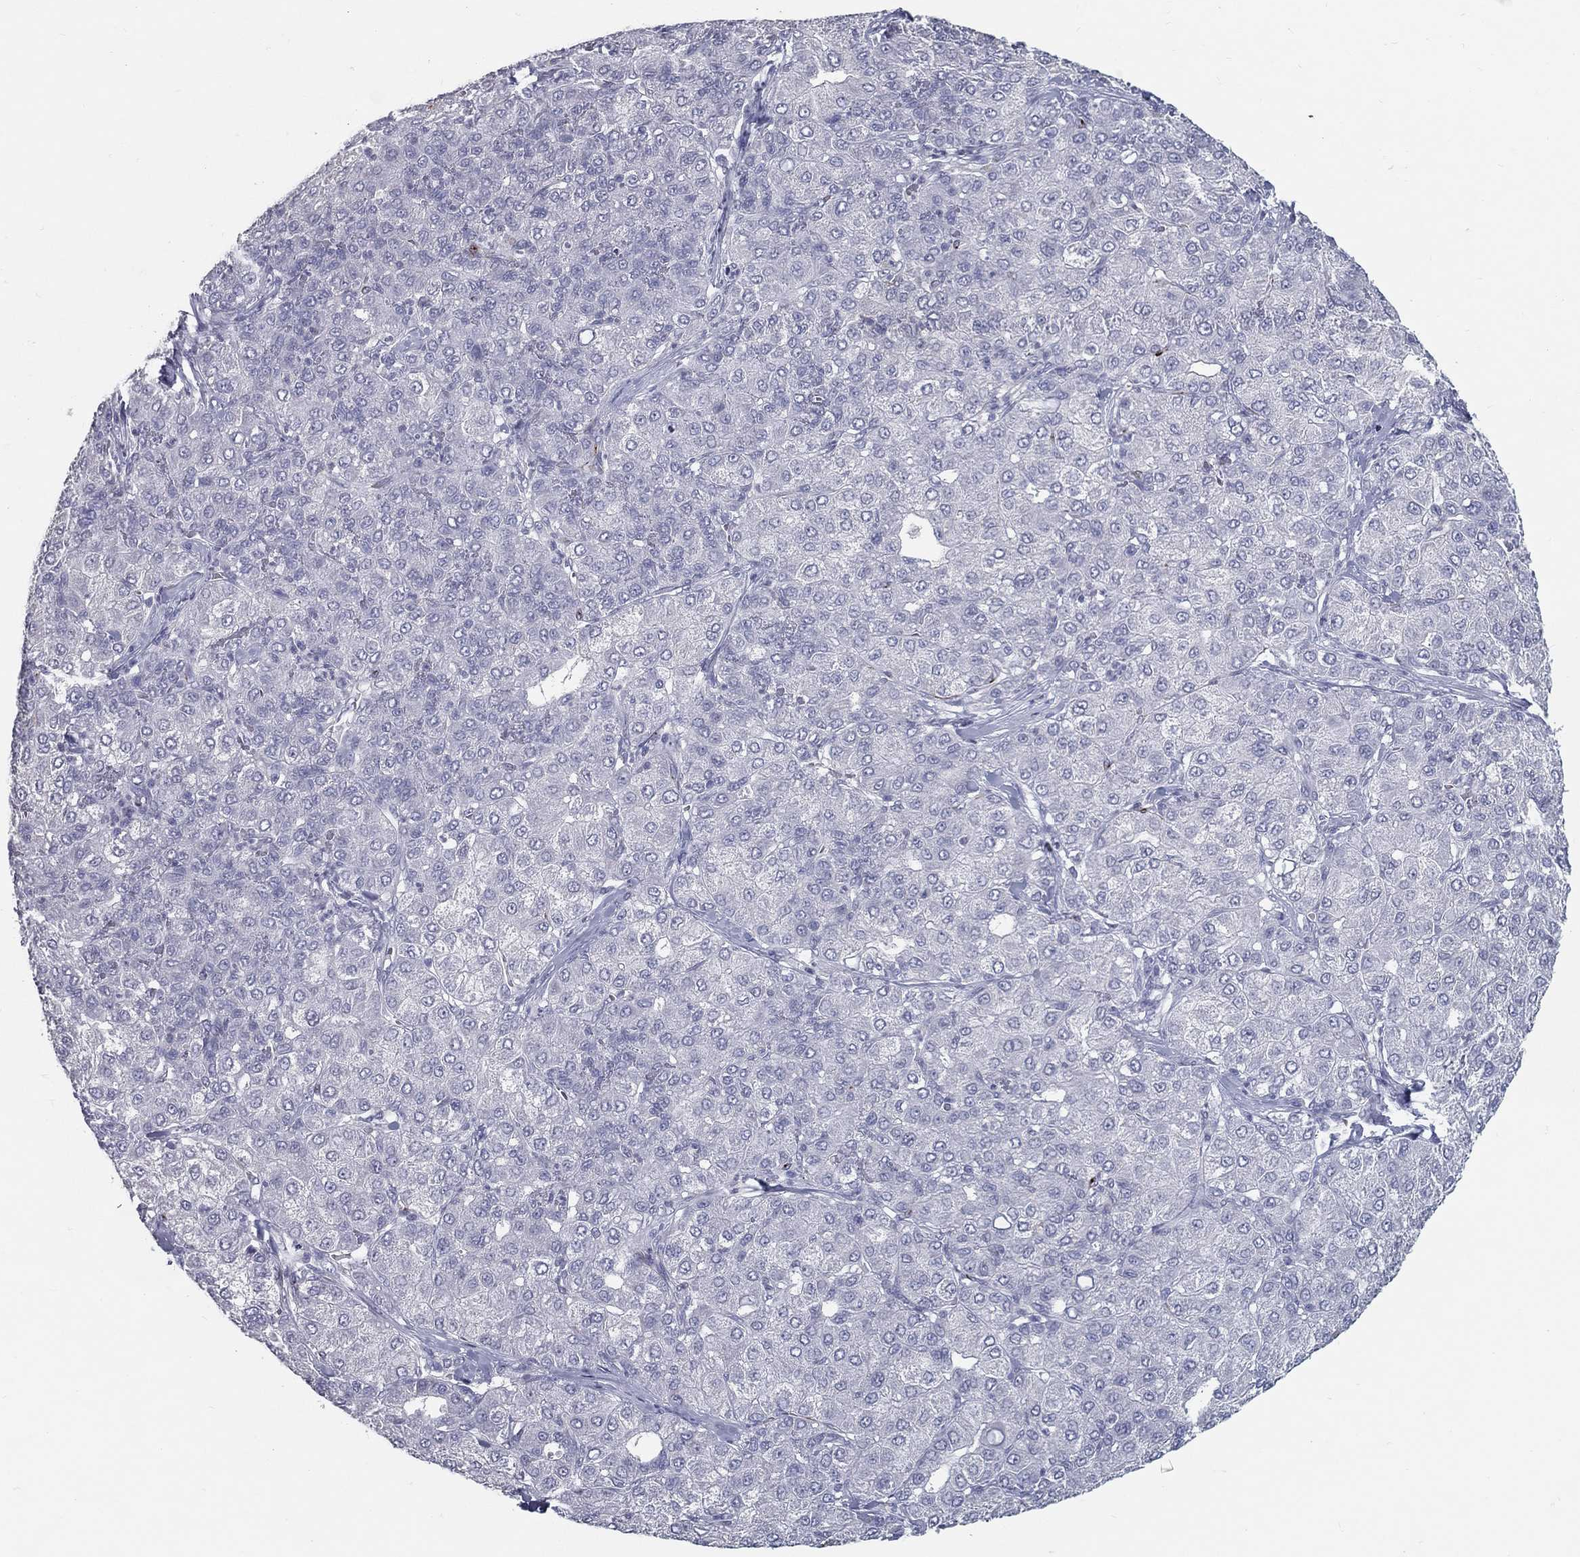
{"staining": {"intensity": "negative", "quantity": "none", "location": "none"}, "tissue": "liver cancer", "cell_type": "Tumor cells", "image_type": "cancer", "snomed": [{"axis": "morphology", "description": "Carcinoma, Hepatocellular, NOS"}, {"axis": "topography", "description": "Liver"}], "caption": "IHC micrograph of human liver cancer stained for a protein (brown), which demonstrates no staining in tumor cells. The staining was performed using DAB to visualize the protein expression in brown, while the nuclei were stained in blue with hematoxylin (Magnification: 20x).", "gene": "ACE2", "patient": {"sex": "male", "age": 65}}